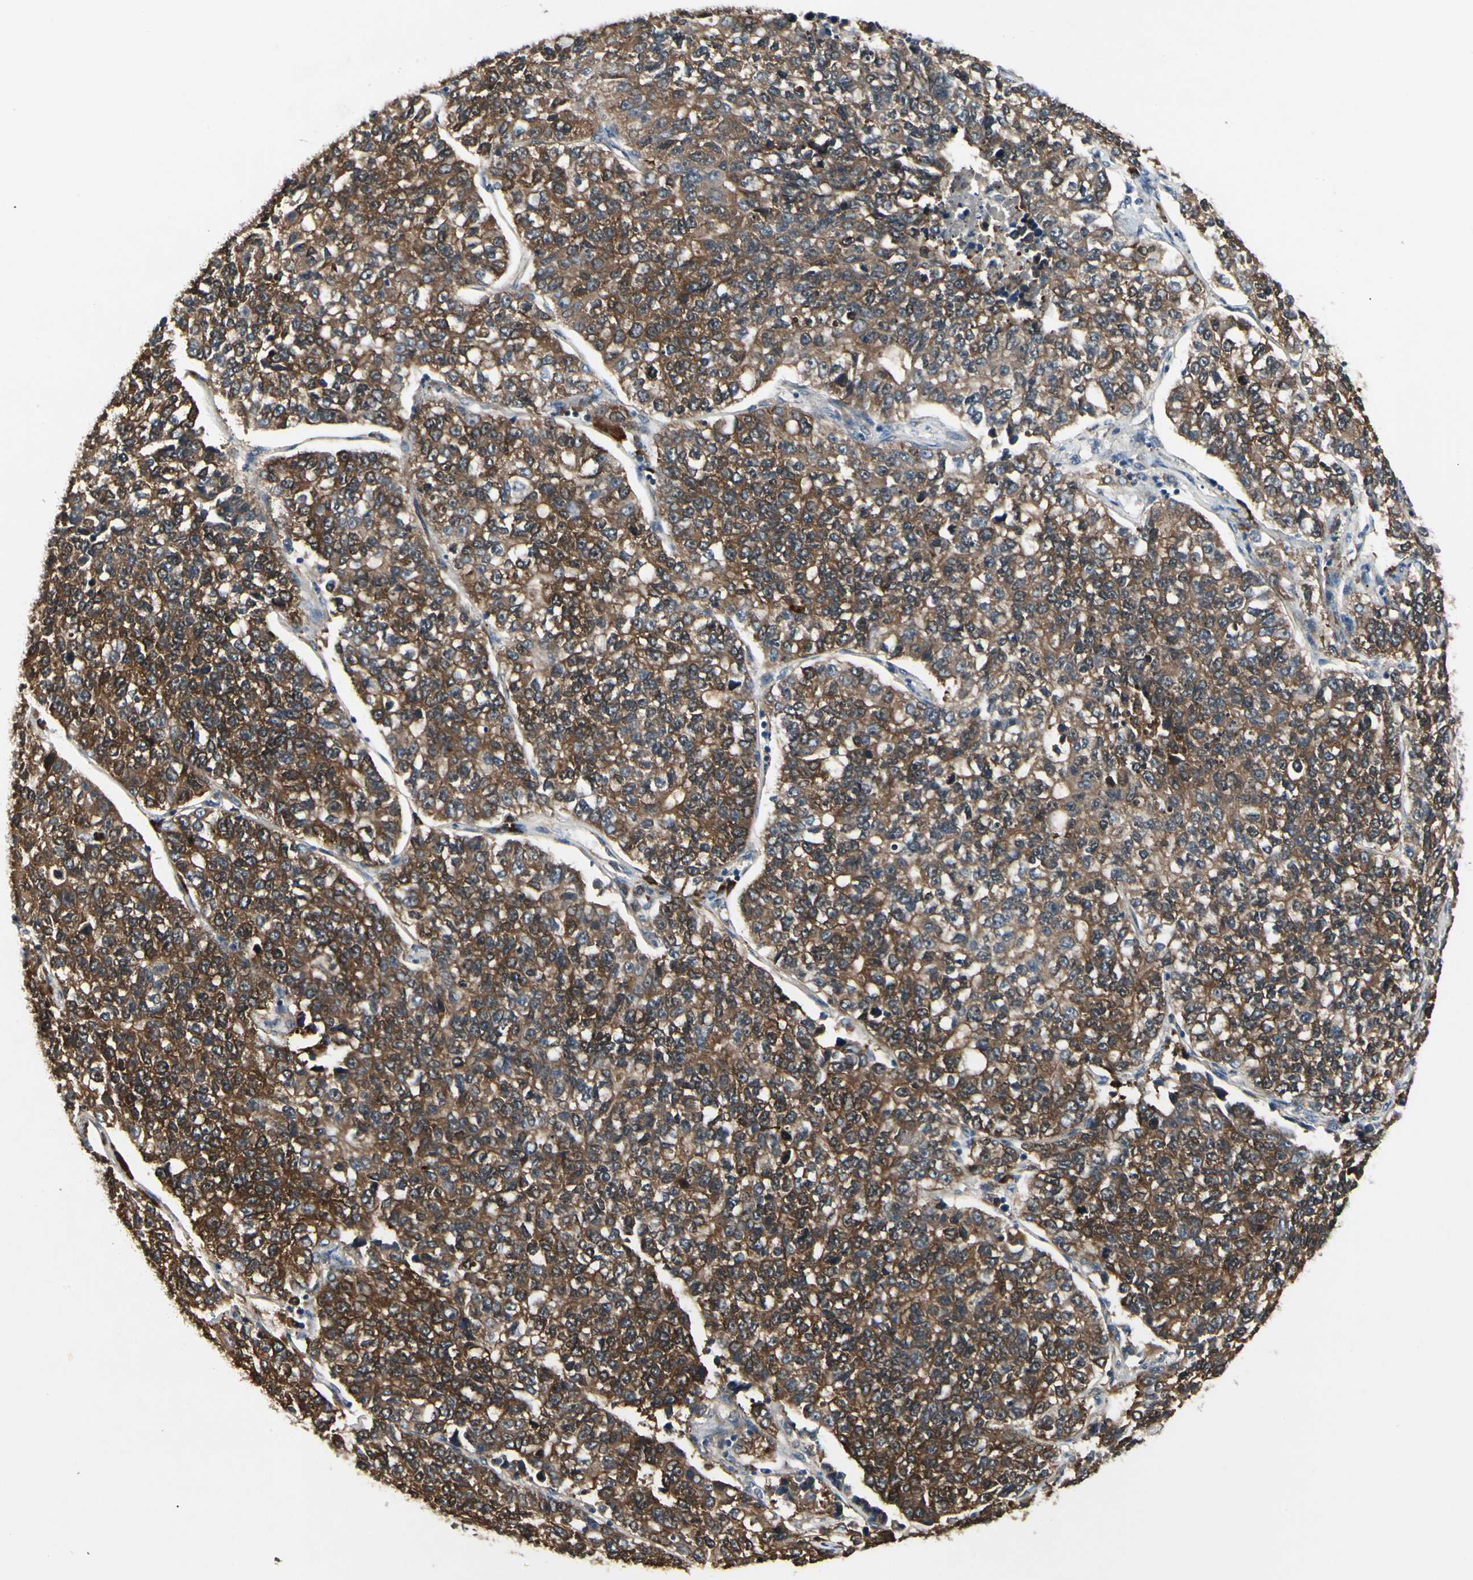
{"staining": {"intensity": "strong", "quantity": ">75%", "location": "cytoplasmic/membranous"}, "tissue": "lung cancer", "cell_type": "Tumor cells", "image_type": "cancer", "snomed": [{"axis": "morphology", "description": "Adenocarcinoma, NOS"}, {"axis": "topography", "description": "Lung"}], "caption": "IHC photomicrograph of lung cancer stained for a protein (brown), which exhibits high levels of strong cytoplasmic/membranous staining in approximately >75% of tumor cells.", "gene": "NME1-NME2", "patient": {"sex": "male", "age": 49}}